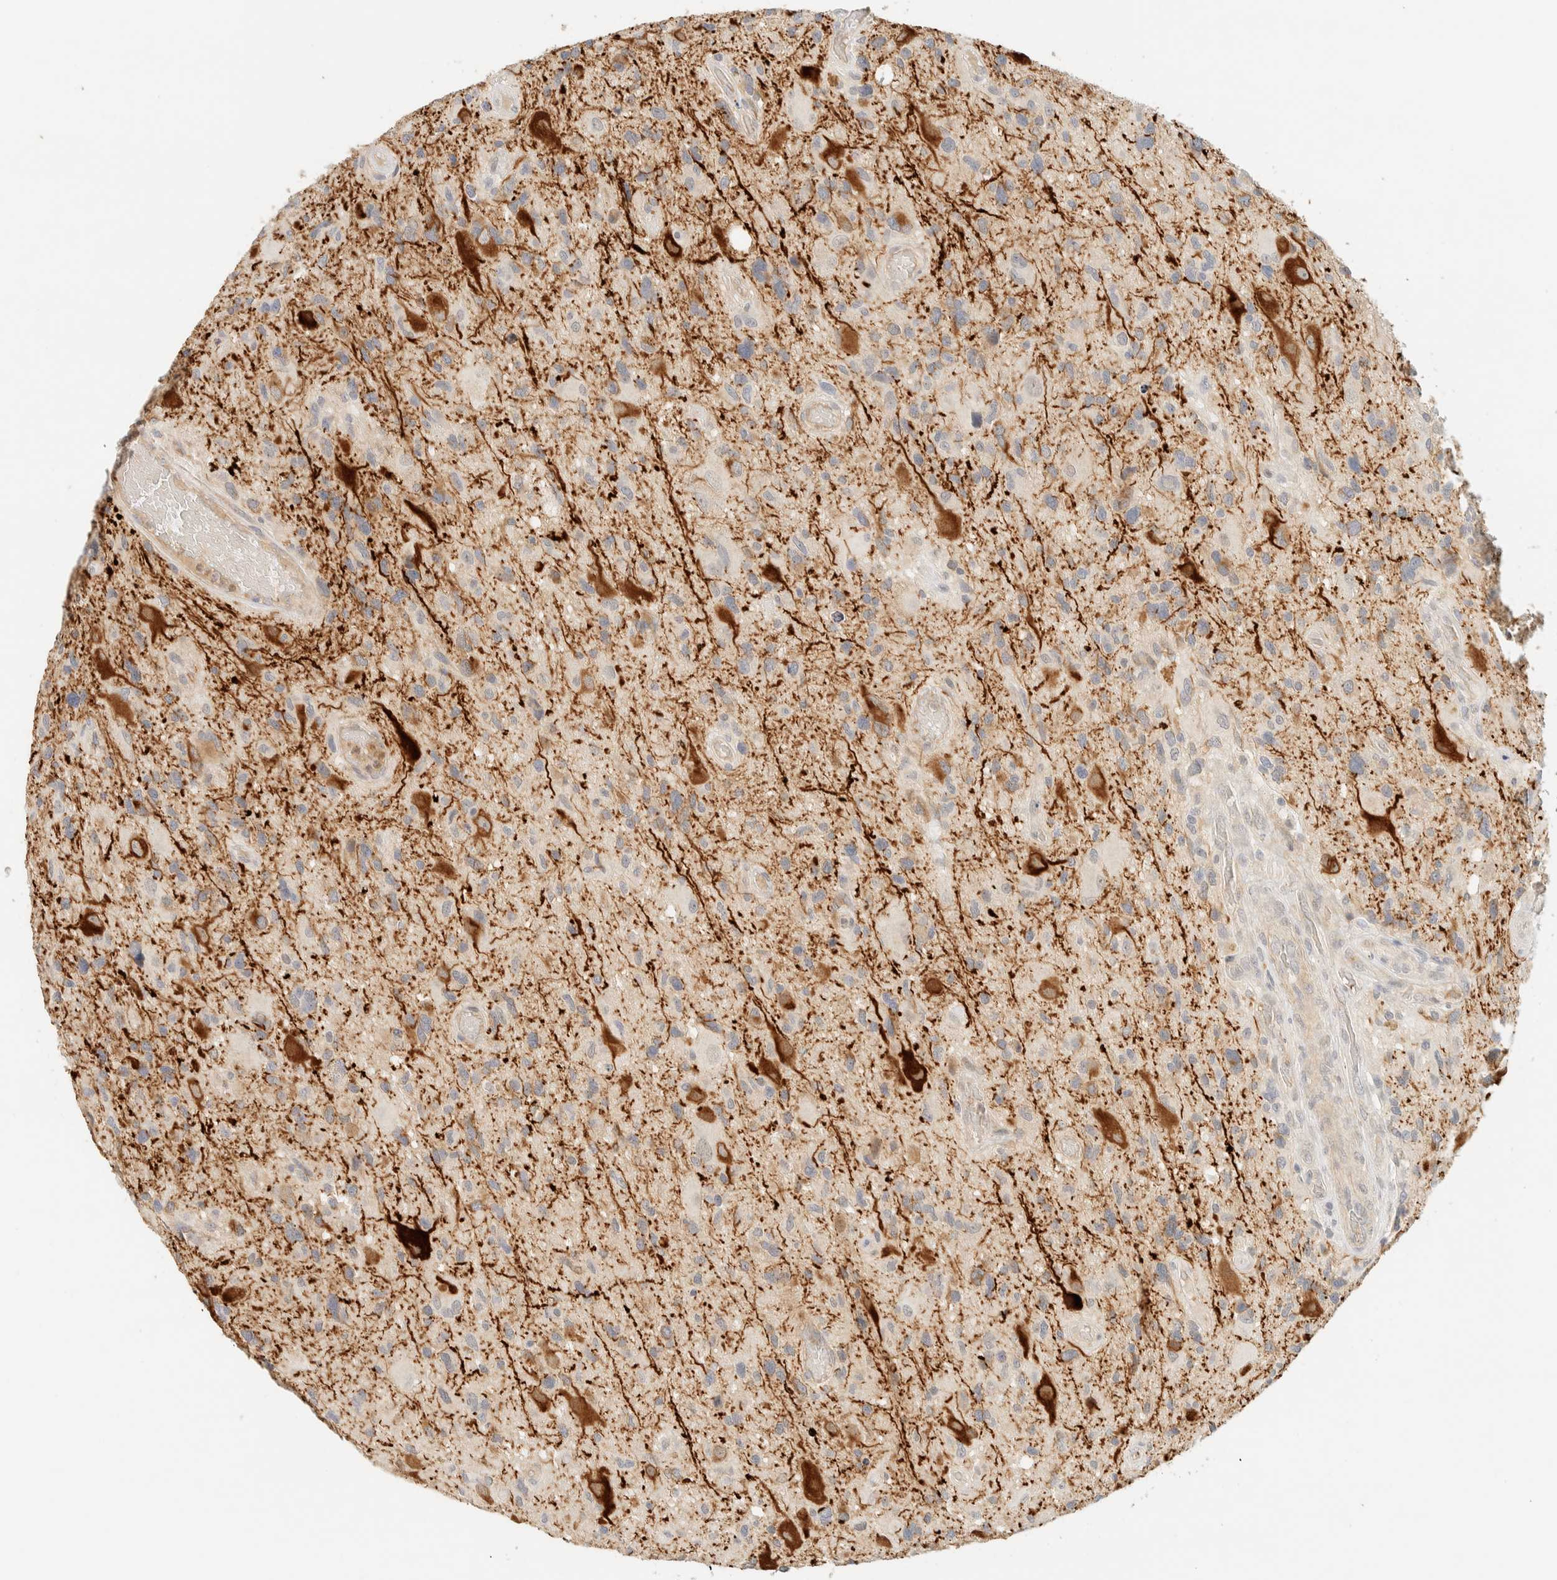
{"staining": {"intensity": "negative", "quantity": "none", "location": "none"}, "tissue": "glioma", "cell_type": "Tumor cells", "image_type": "cancer", "snomed": [{"axis": "morphology", "description": "Glioma, malignant, High grade"}, {"axis": "topography", "description": "Brain"}], "caption": "A micrograph of glioma stained for a protein reveals no brown staining in tumor cells.", "gene": "TNK1", "patient": {"sex": "male", "age": 33}}